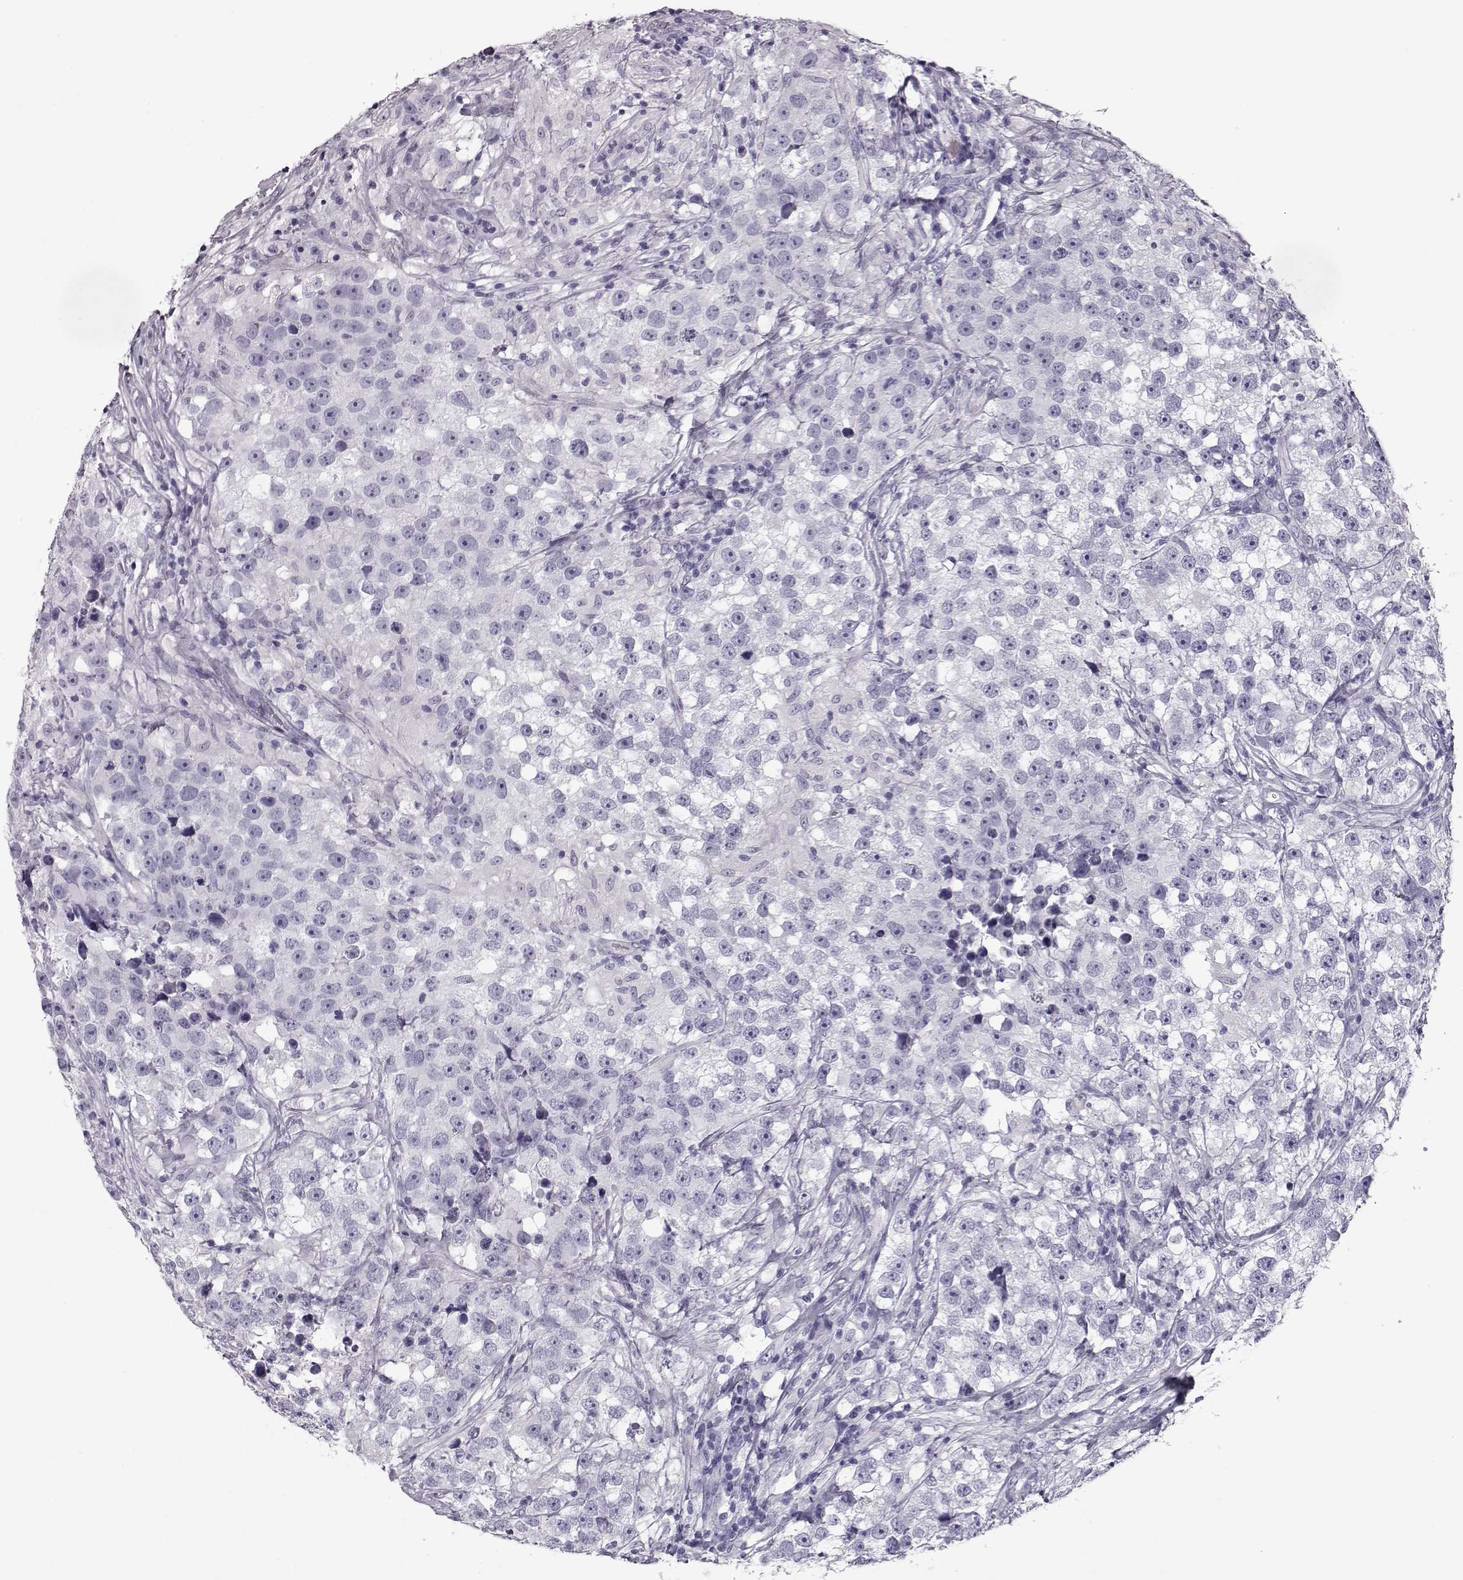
{"staining": {"intensity": "negative", "quantity": "none", "location": "none"}, "tissue": "testis cancer", "cell_type": "Tumor cells", "image_type": "cancer", "snomed": [{"axis": "morphology", "description": "Seminoma, NOS"}, {"axis": "topography", "description": "Testis"}], "caption": "Image shows no significant protein staining in tumor cells of seminoma (testis).", "gene": "CCL19", "patient": {"sex": "male", "age": 46}}